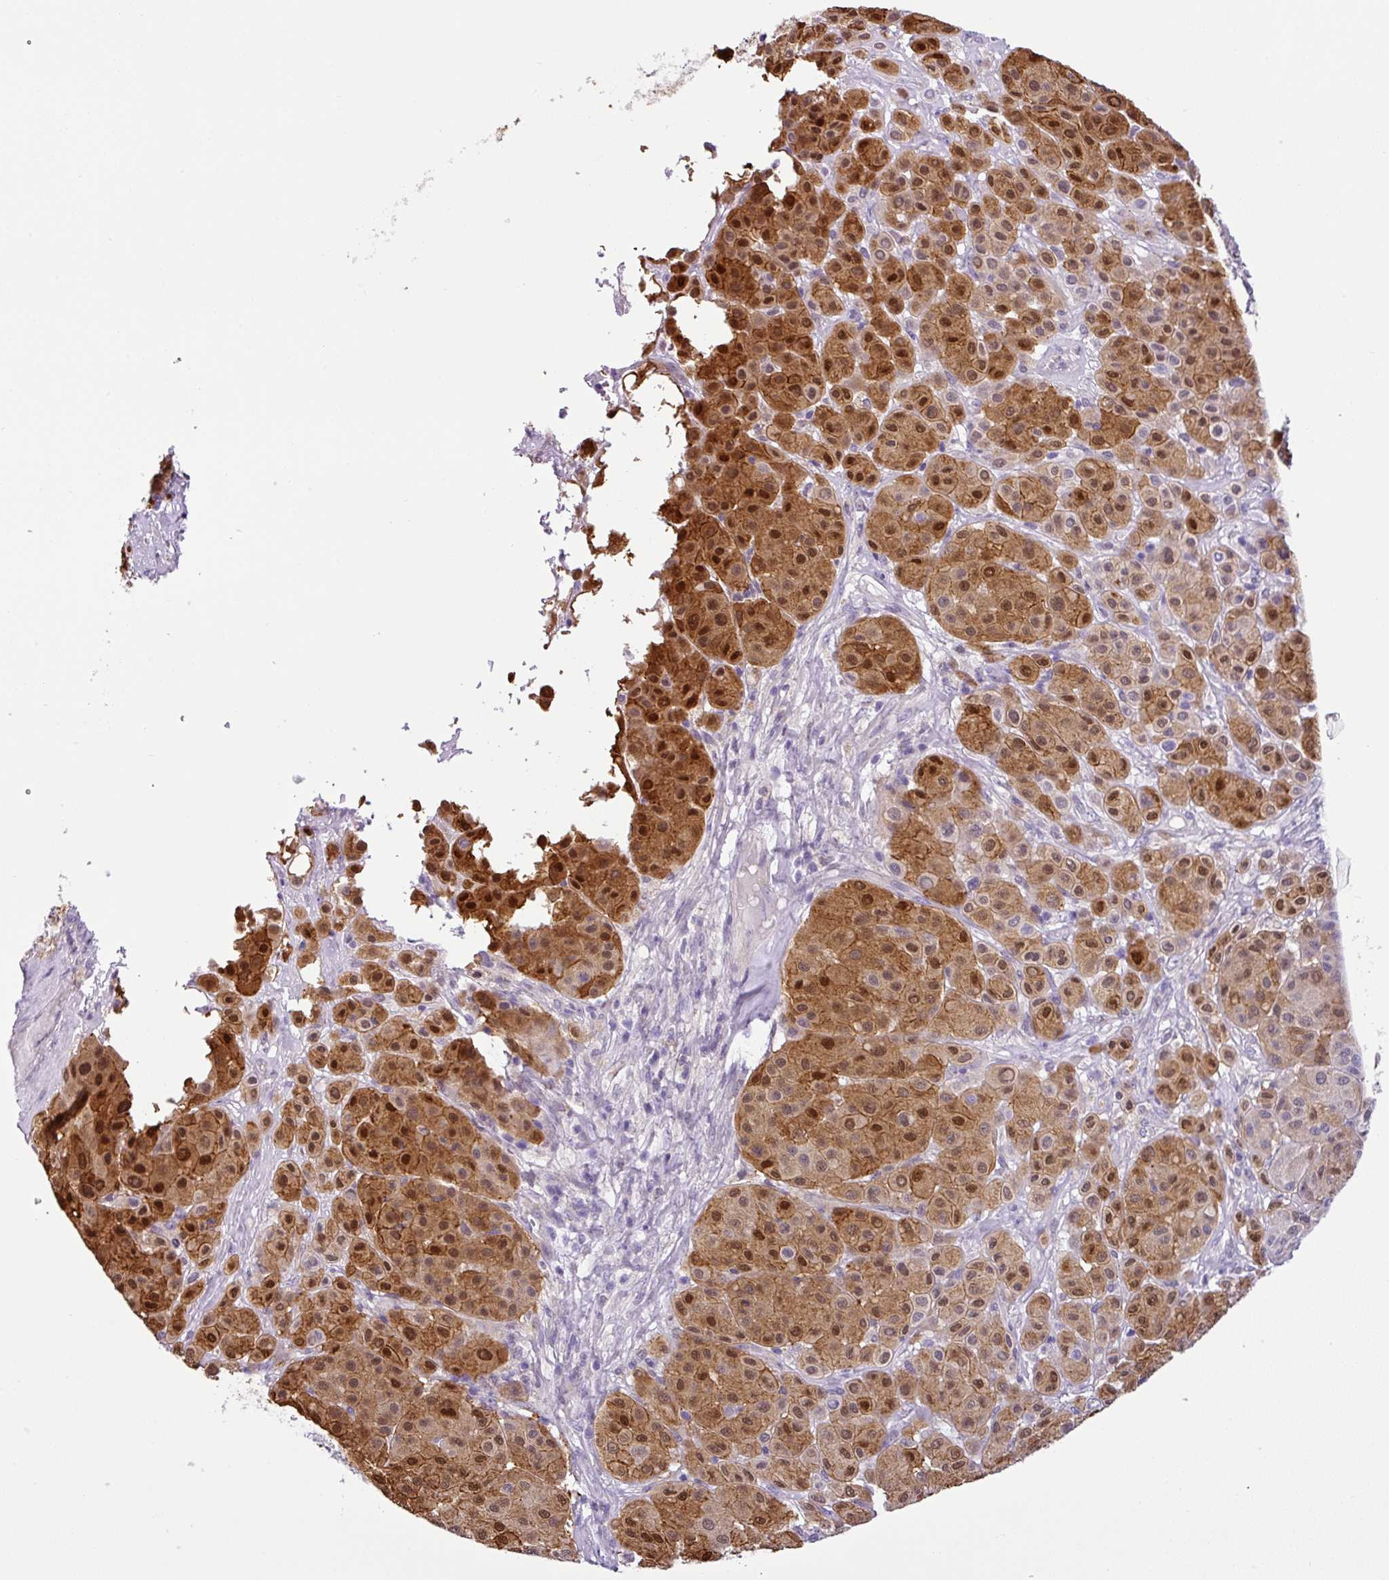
{"staining": {"intensity": "strong", "quantity": ">75%", "location": "cytoplasmic/membranous,nuclear"}, "tissue": "melanoma", "cell_type": "Tumor cells", "image_type": "cancer", "snomed": [{"axis": "morphology", "description": "Malignant melanoma, Metastatic site"}, {"axis": "topography", "description": "Smooth muscle"}], "caption": "IHC image of neoplastic tissue: melanoma stained using immunohistochemistry reveals high levels of strong protein expression localized specifically in the cytoplasmic/membranous and nuclear of tumor cells, appearing as a cytoplasmic/membranous and nuclear brown color.", "gene": "HMCN2", "patient": {"sex": "male", "age": 41}}